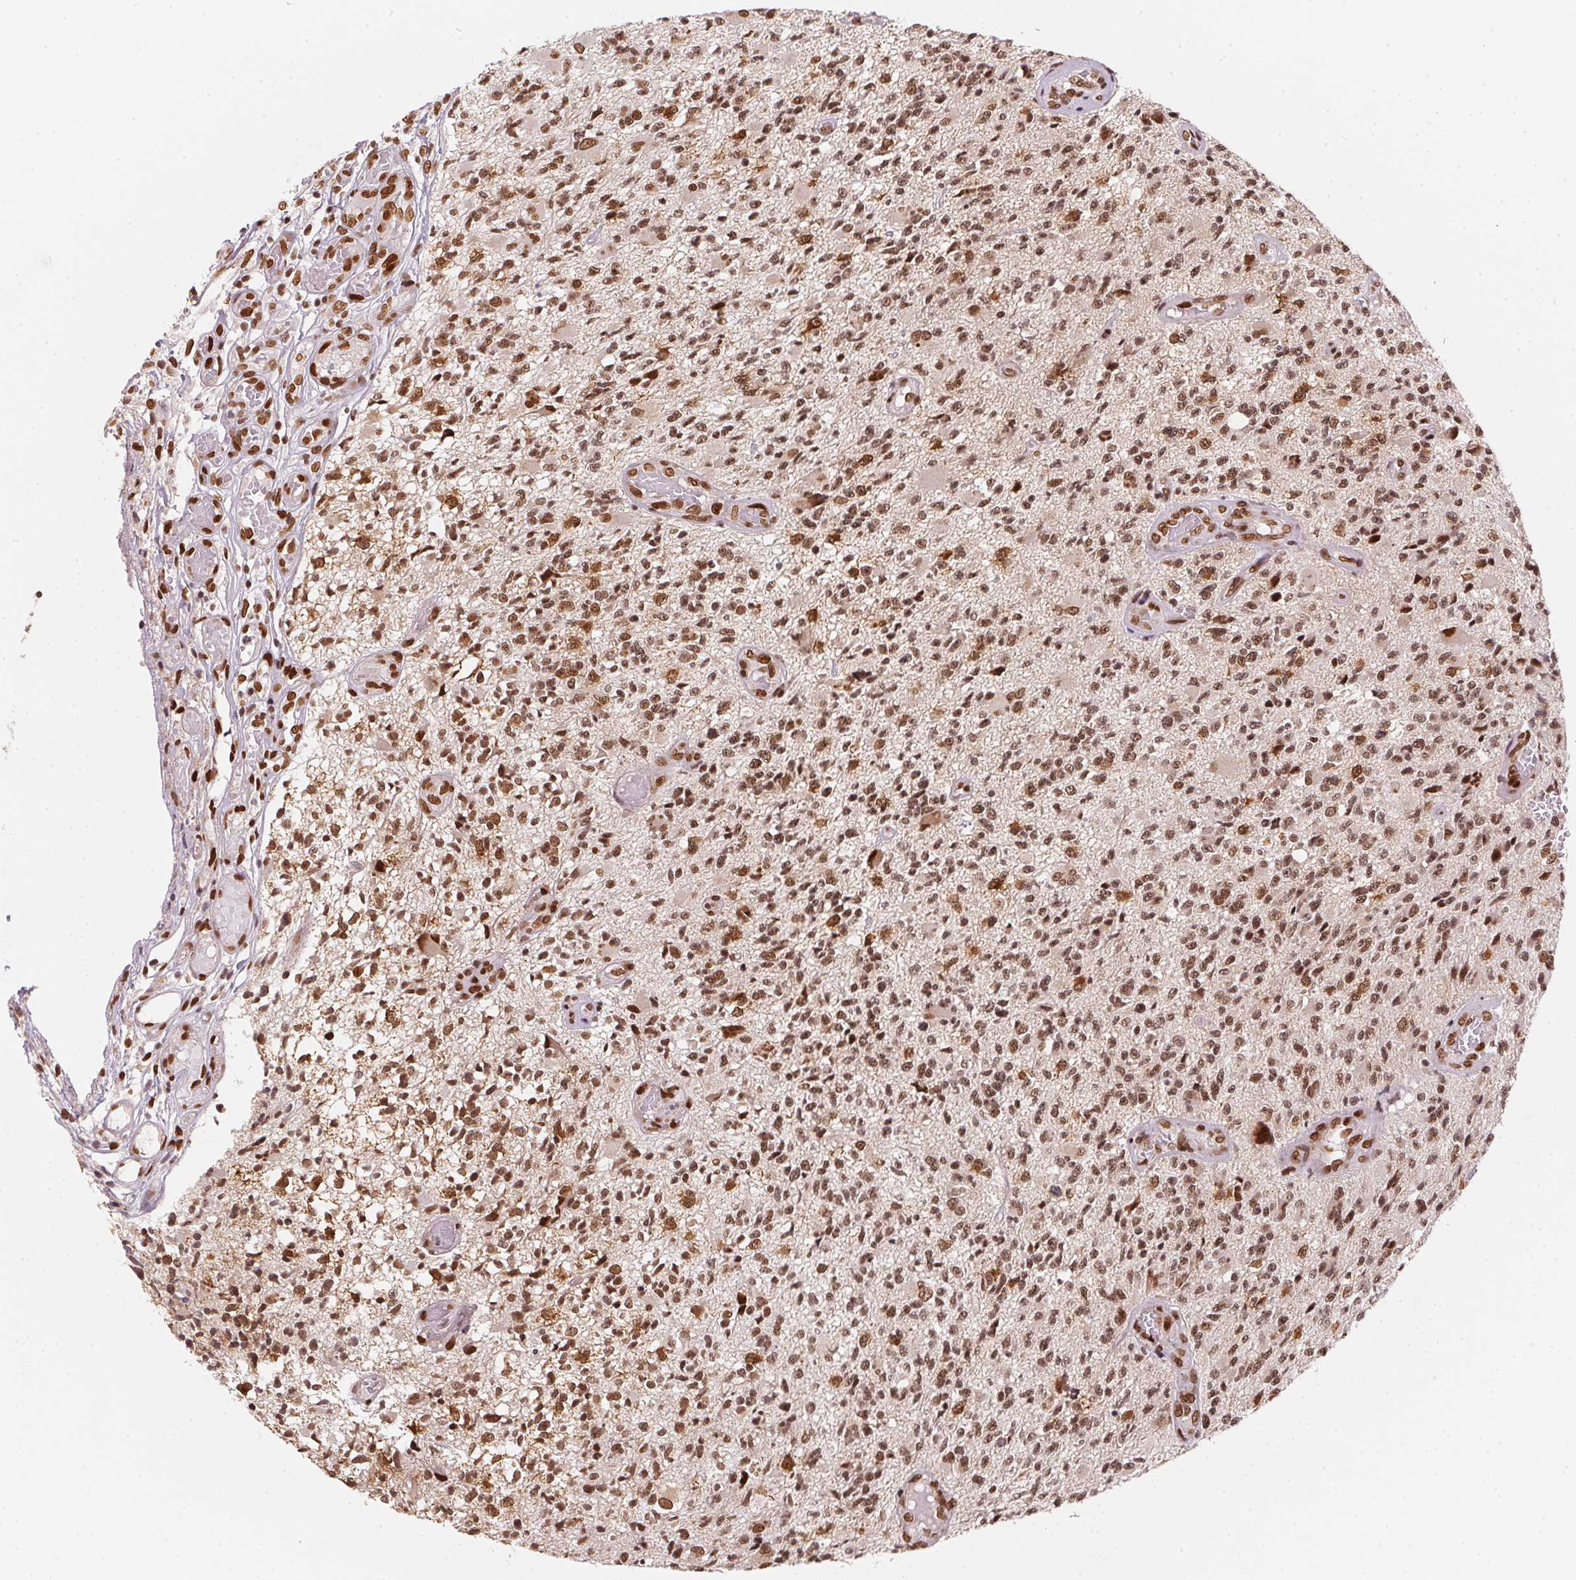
{"staining": {"intensity": "moderate", "quantity": ">75%", "location": "nuclear"}, "tissue": "glioma", "cell_type": "Tumor cells", "image_type": "cancer", "snomed": [{"axis": "morphology", "description": "Glioma, malignant, High grade"}, {"axis": "topography", "description": "Brain"}], "caption": "Protein staining of glioma tissue demonstrates moderate nuclear positivity in approximately >75% of tumor cells.", "gene": "SAP30BP", "patient": {"sex": "female", "age": 63}}